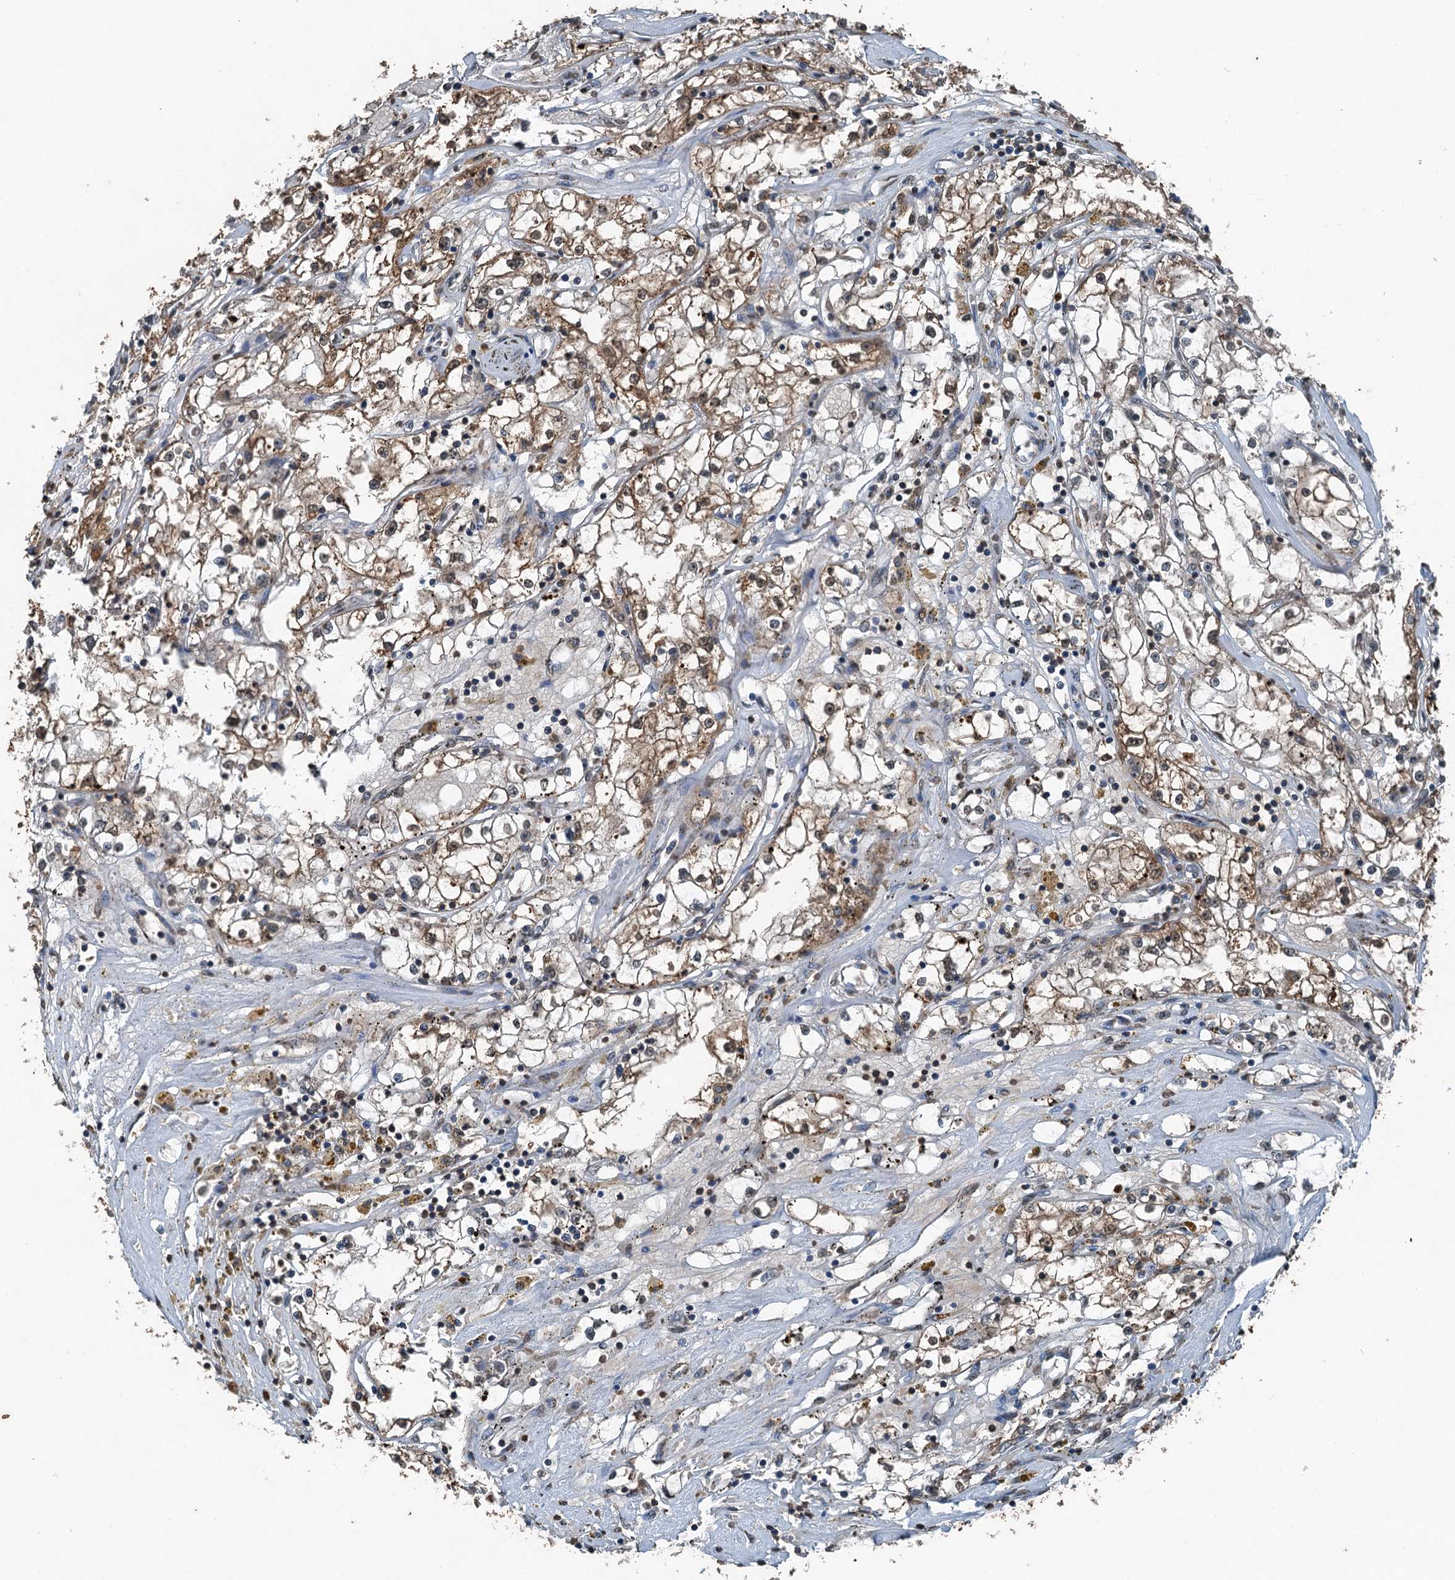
{"staining": {"intensity": "moderate", "quantity": "<25%", "location": "cytoplasmic/membranous"}, "tissue": "renal cancer", "cell_type": "Tumor cells", "image_type": "cancer", "snomed": [{"axis": "morphology", "description": "Adenocarcinoma, NOS"}, {"axis": "topography", "description": "Kidney"}], "caption": "Immunohistochemical staining of adenocarcinoma (renal) displays moderate cytoplasmic/membranous protein positivity in about <25% of tumor cells. (IHC, brightfield microscopy, high magnification).", "gene": "TCTN1", "patient": {"sex": "male", "age": 56}}